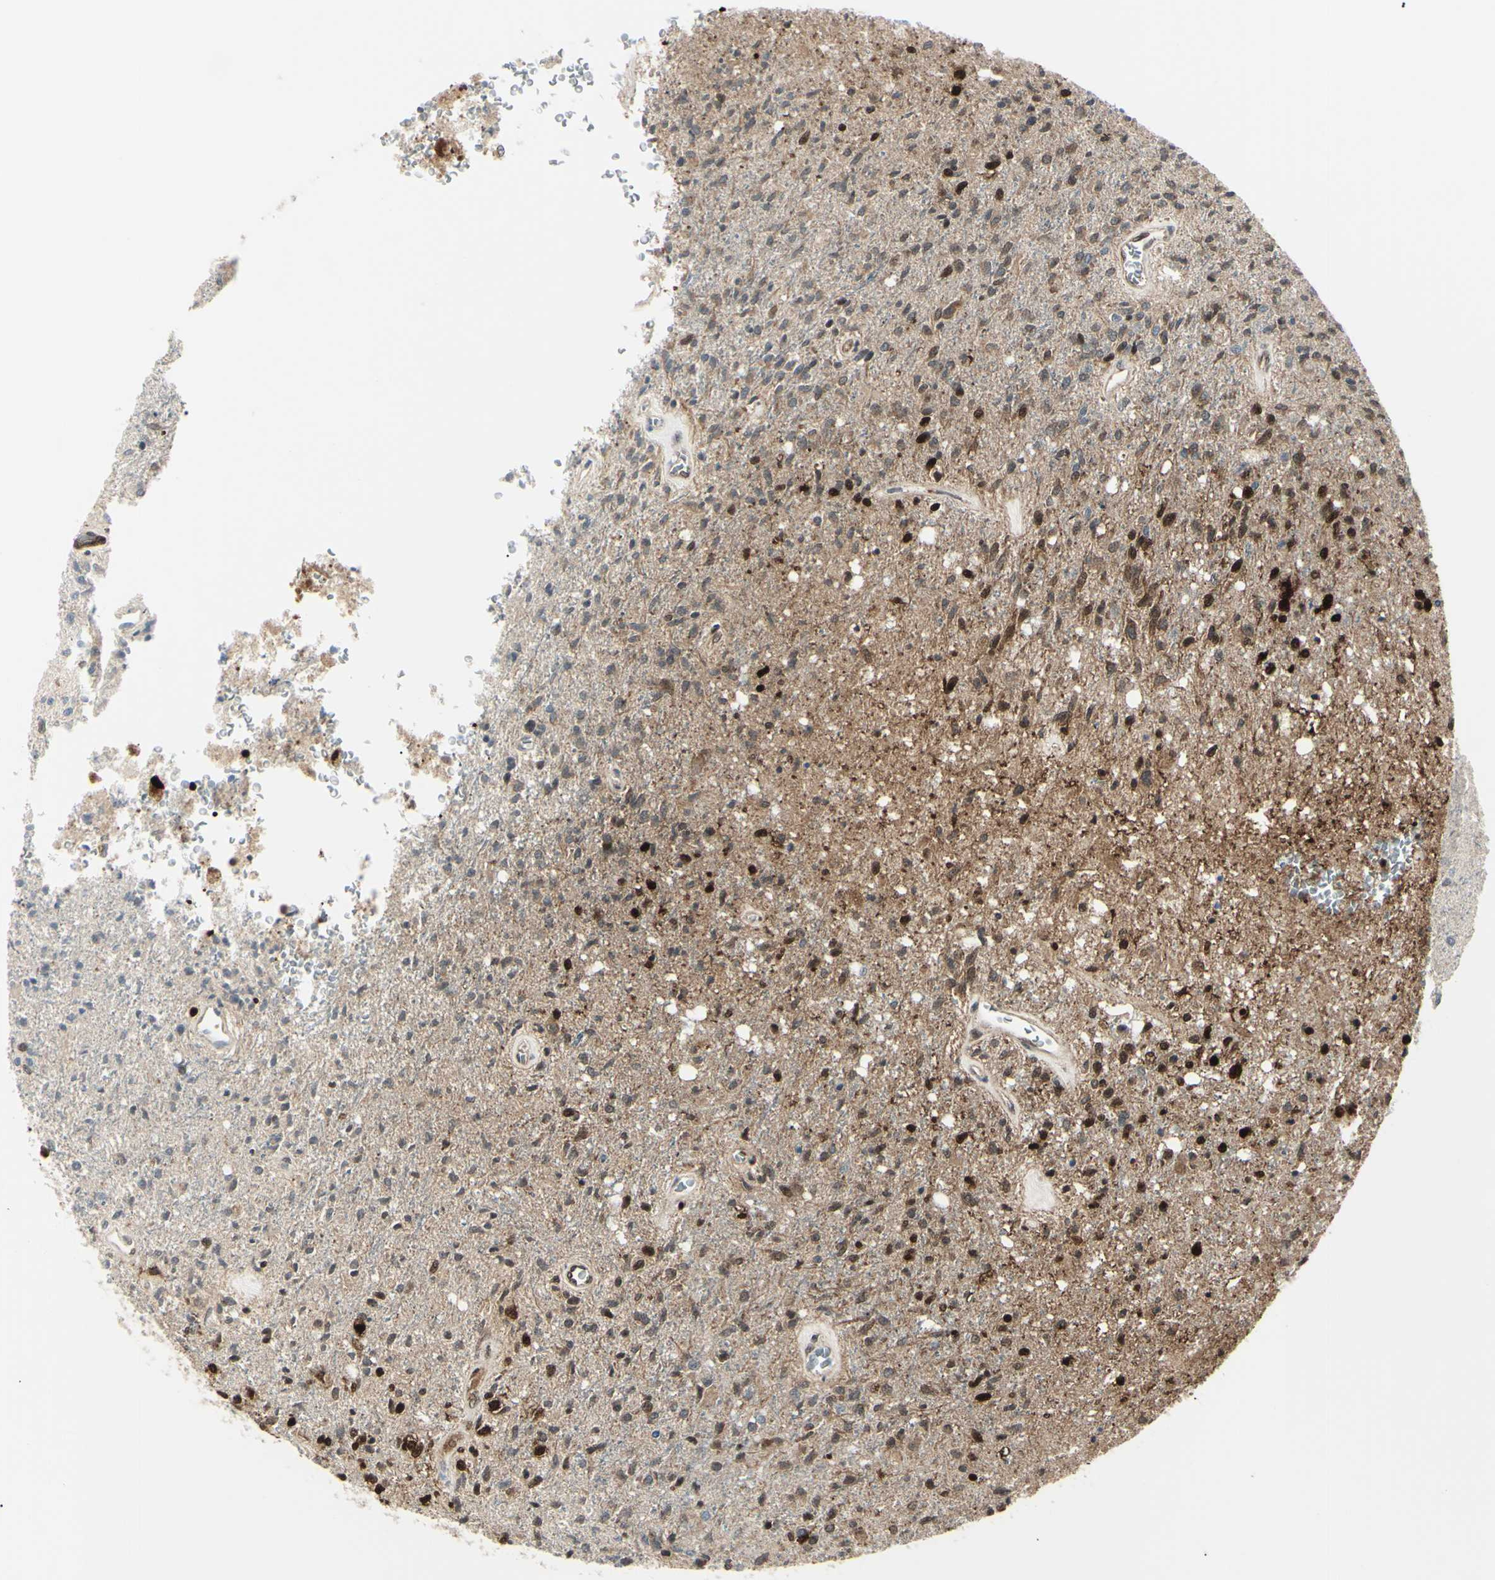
{"staining": {"intensity": "strong", "quantity": "25%-75%", "location": "cytoplasmic/membranous,nuclear"}, "tissue": "glioma", "cell_type": "Tumor cells", "image_type": "cancer", "snomed": [{"axis": "morphology", "description": "Normal tissue, NOS"}, {"axis": "morphology", "description": "Glioma, malignant, High grade"}, {"axis": "topography", "description": "Cerebral cortex"}], "caption": "Protein staining of glioma tissue displays strong cytoplasmic/membranous and nuclear expression in about 25%-75% of tumor cells. The staining was performed using DAB (3,3'-diaminobenzidine), with brown indicating positive protein expression. Nuclei are stained blue with hematoxylin.", "gene": "PGK1", "patient": {"sex": "male", "age": 77}}